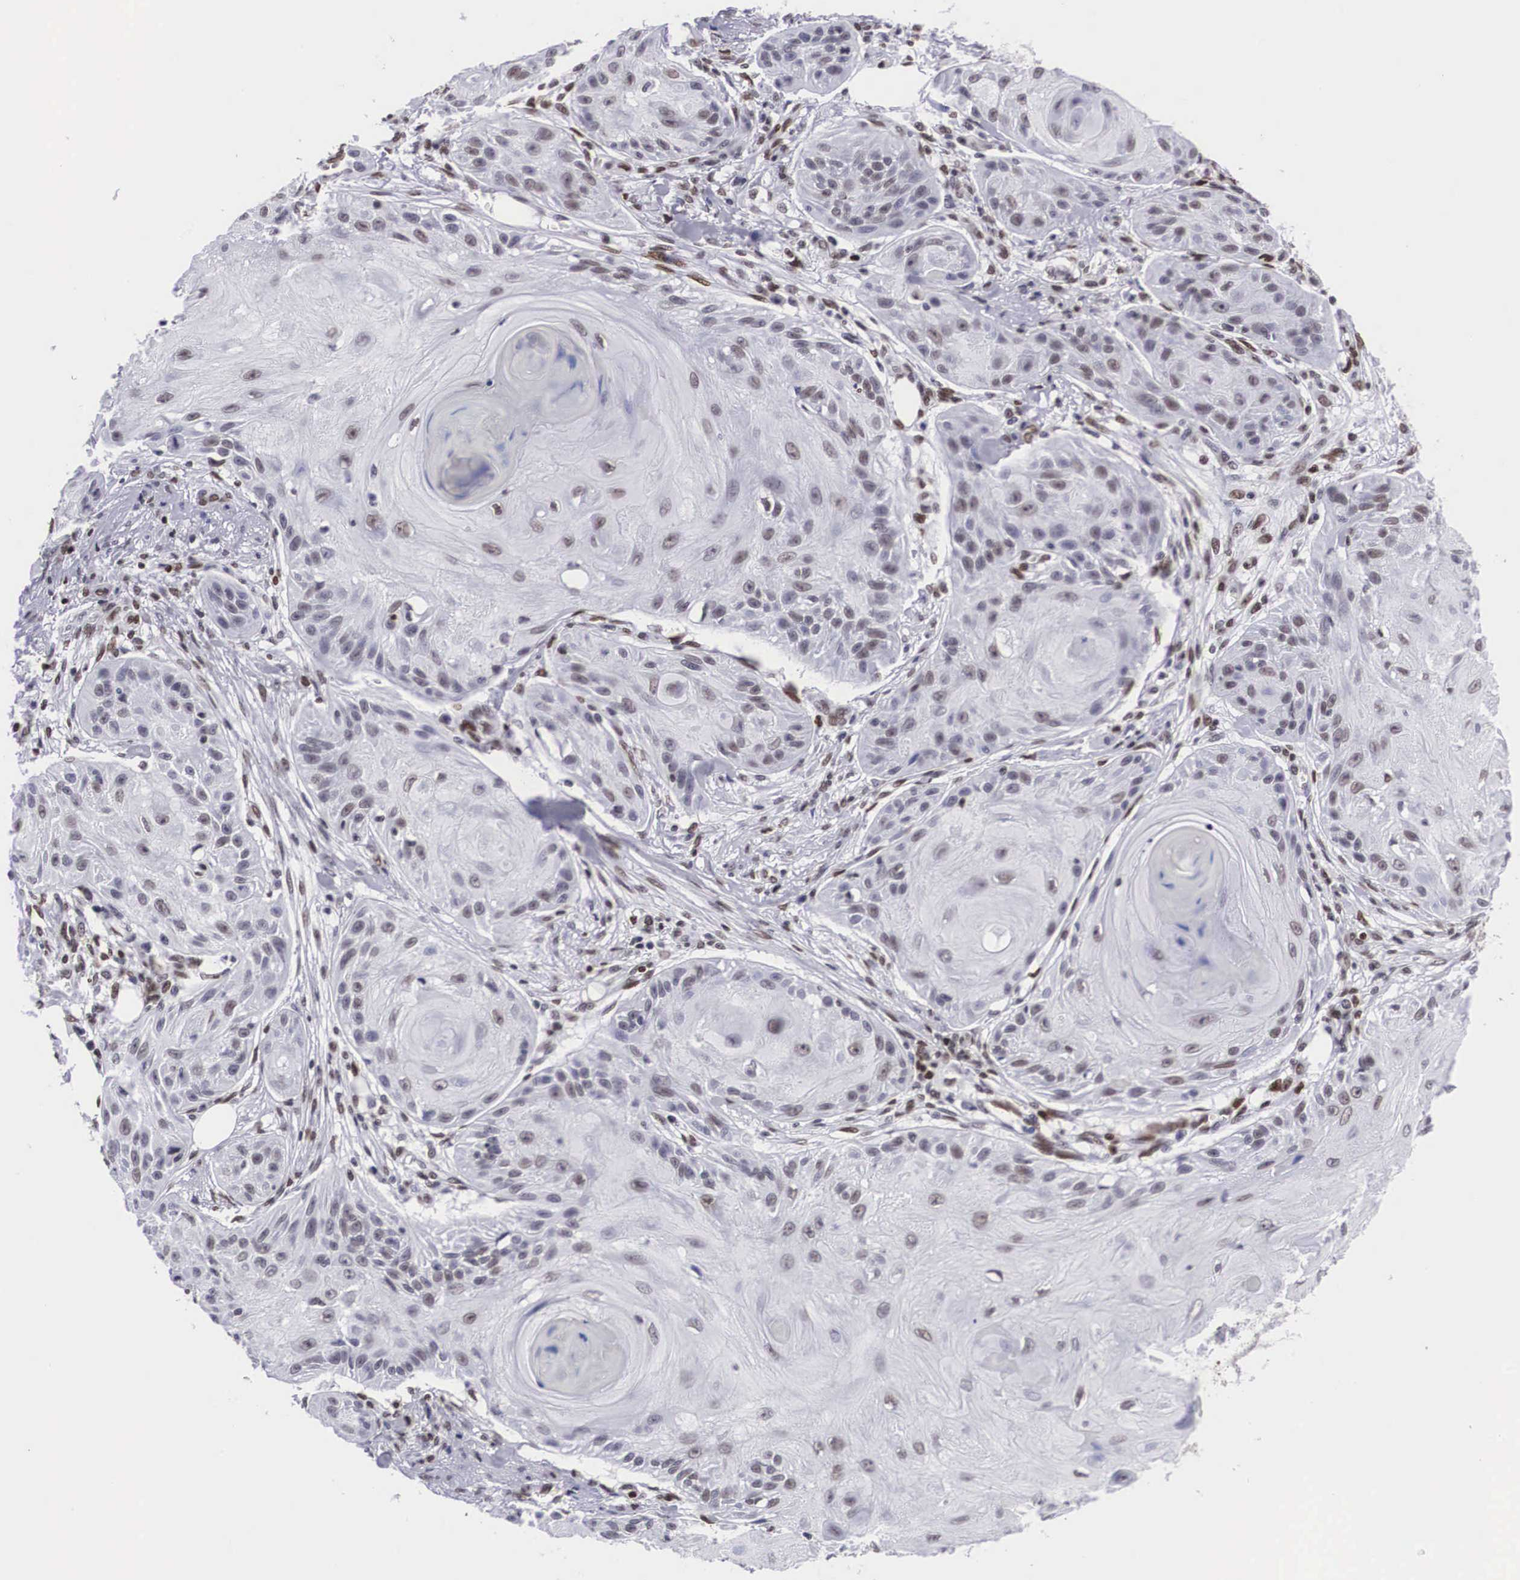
{"staining": {"intensity": "weak", "quantity": "25%-75%", "location": "nuclear"}, "tissue": "skin cancer", "cell_type": "Tumor cells", "image_type": "cancer", "snomed": [{"axis": "morphology", "description": "Squamous cell carcinoma, NOS"}, {"axis": "topography", "description": "Skin"}], "caption": "The histopathology image displays staining of skin cancer, revealing weak nuclear protein positivity (brown color) within tumor cells. (brown staining indicates protein expression, while blue staining denotes nuclei).", "gene": "MECP2", "patient": {"sex": "female", "age": 88}}